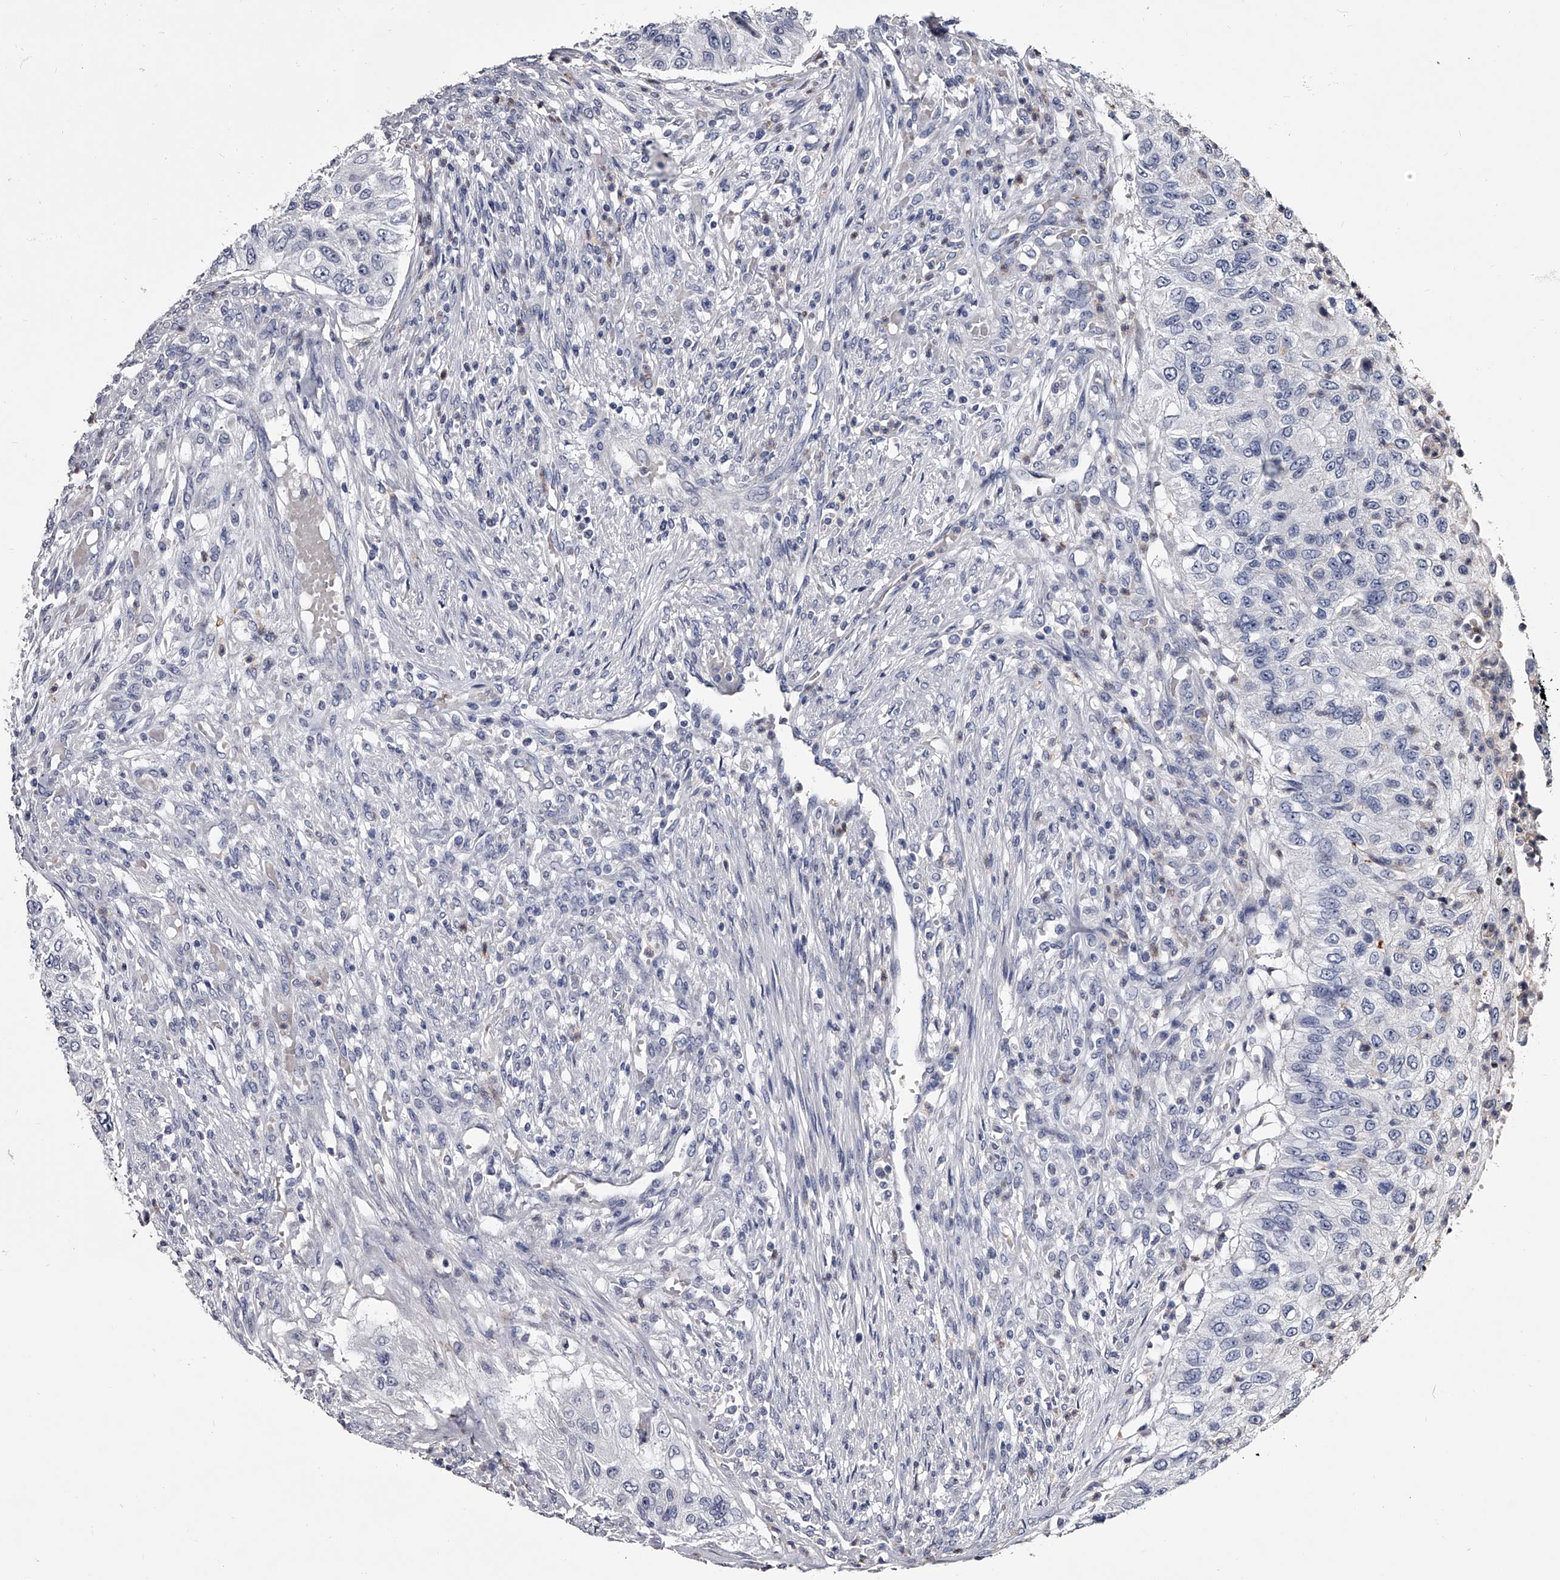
{"staining": {"intensity": "negative", "quantity": "none", "location": "none"}, "tissue": "urothelial cancer", "cell_type": "Tumor cells", "image_type": "cancer", "snomed": [{"axis": "morphology", "description": "Urothelial carcinoma, High grade"}, {"axis": "topography", "description": "Urinary bladder"}], "caption": "This histopathology image is of urothelial cancer stained with immunohistochemistry to label a protein in brown with the nuclei are counter-stained blue. There is no expression in tumor cells.", "gene": "GAPVD1", "patient": {"sex": "female", "age": 60}}